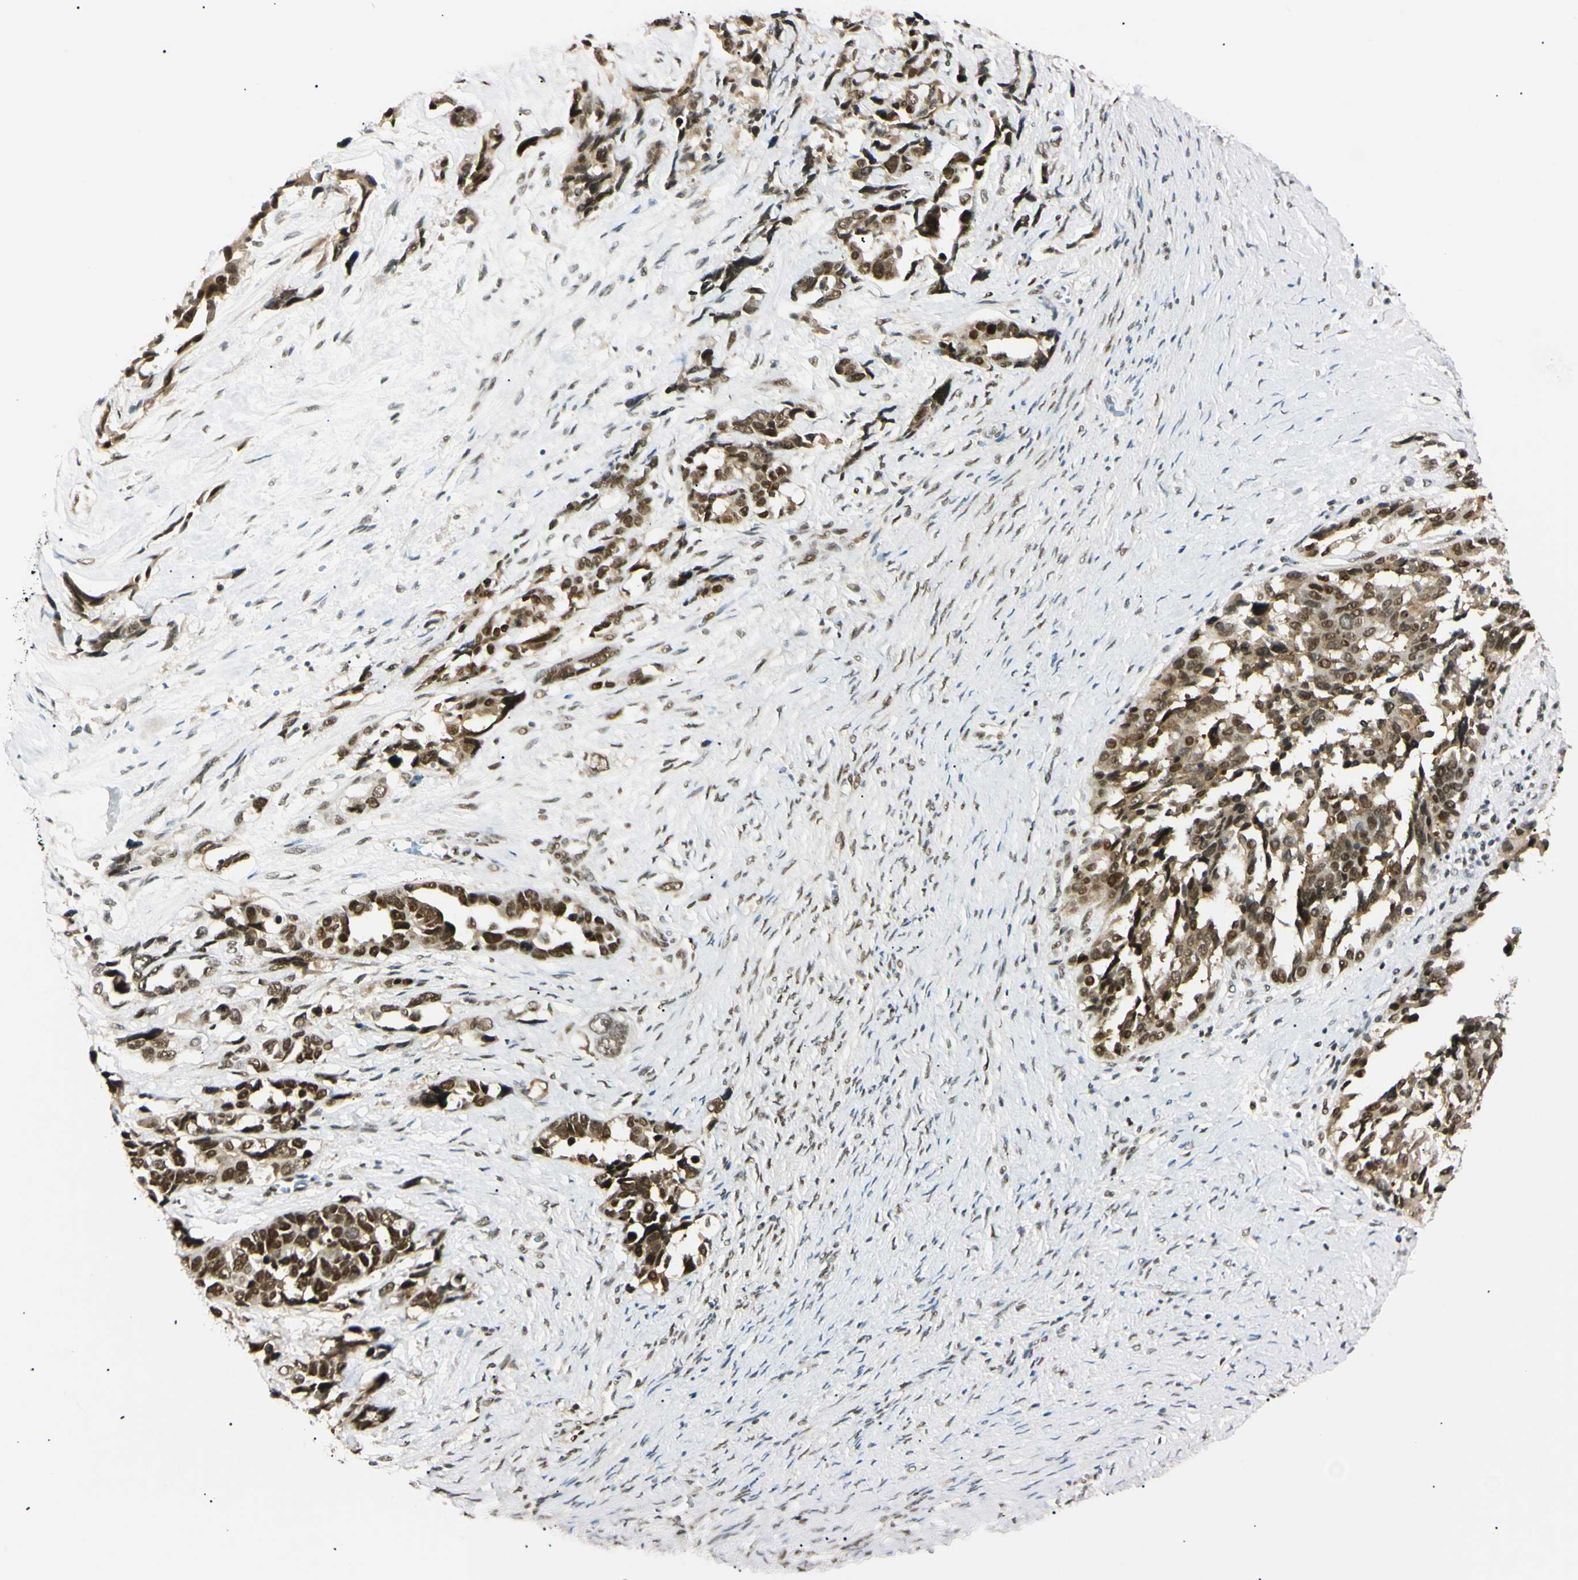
{"staining": {"intensity": "strong", "quantity": ">75%", "location": "nuclear"}, "tissue": "ovarian cancer", "cell_type": "Tumor cells", "image_type": "cancer", "snomed": [{"axis": "morphology", "description": "Cystadenocarcinoma, serous, NOS"}, {"axis": "topography", "description": "Ovary"}], "caption": "Tumor cells show high levels of strong nuclear expression in approximately >75% of cells in human ovarian serous cystadenocarcinoma. (Stains: DAB in brown, nuclei in blue, Microscopy: brightfield microscopy at high magnification).", "gene": "ZNF134", "patient": {"sex": "female", "age": 44}}